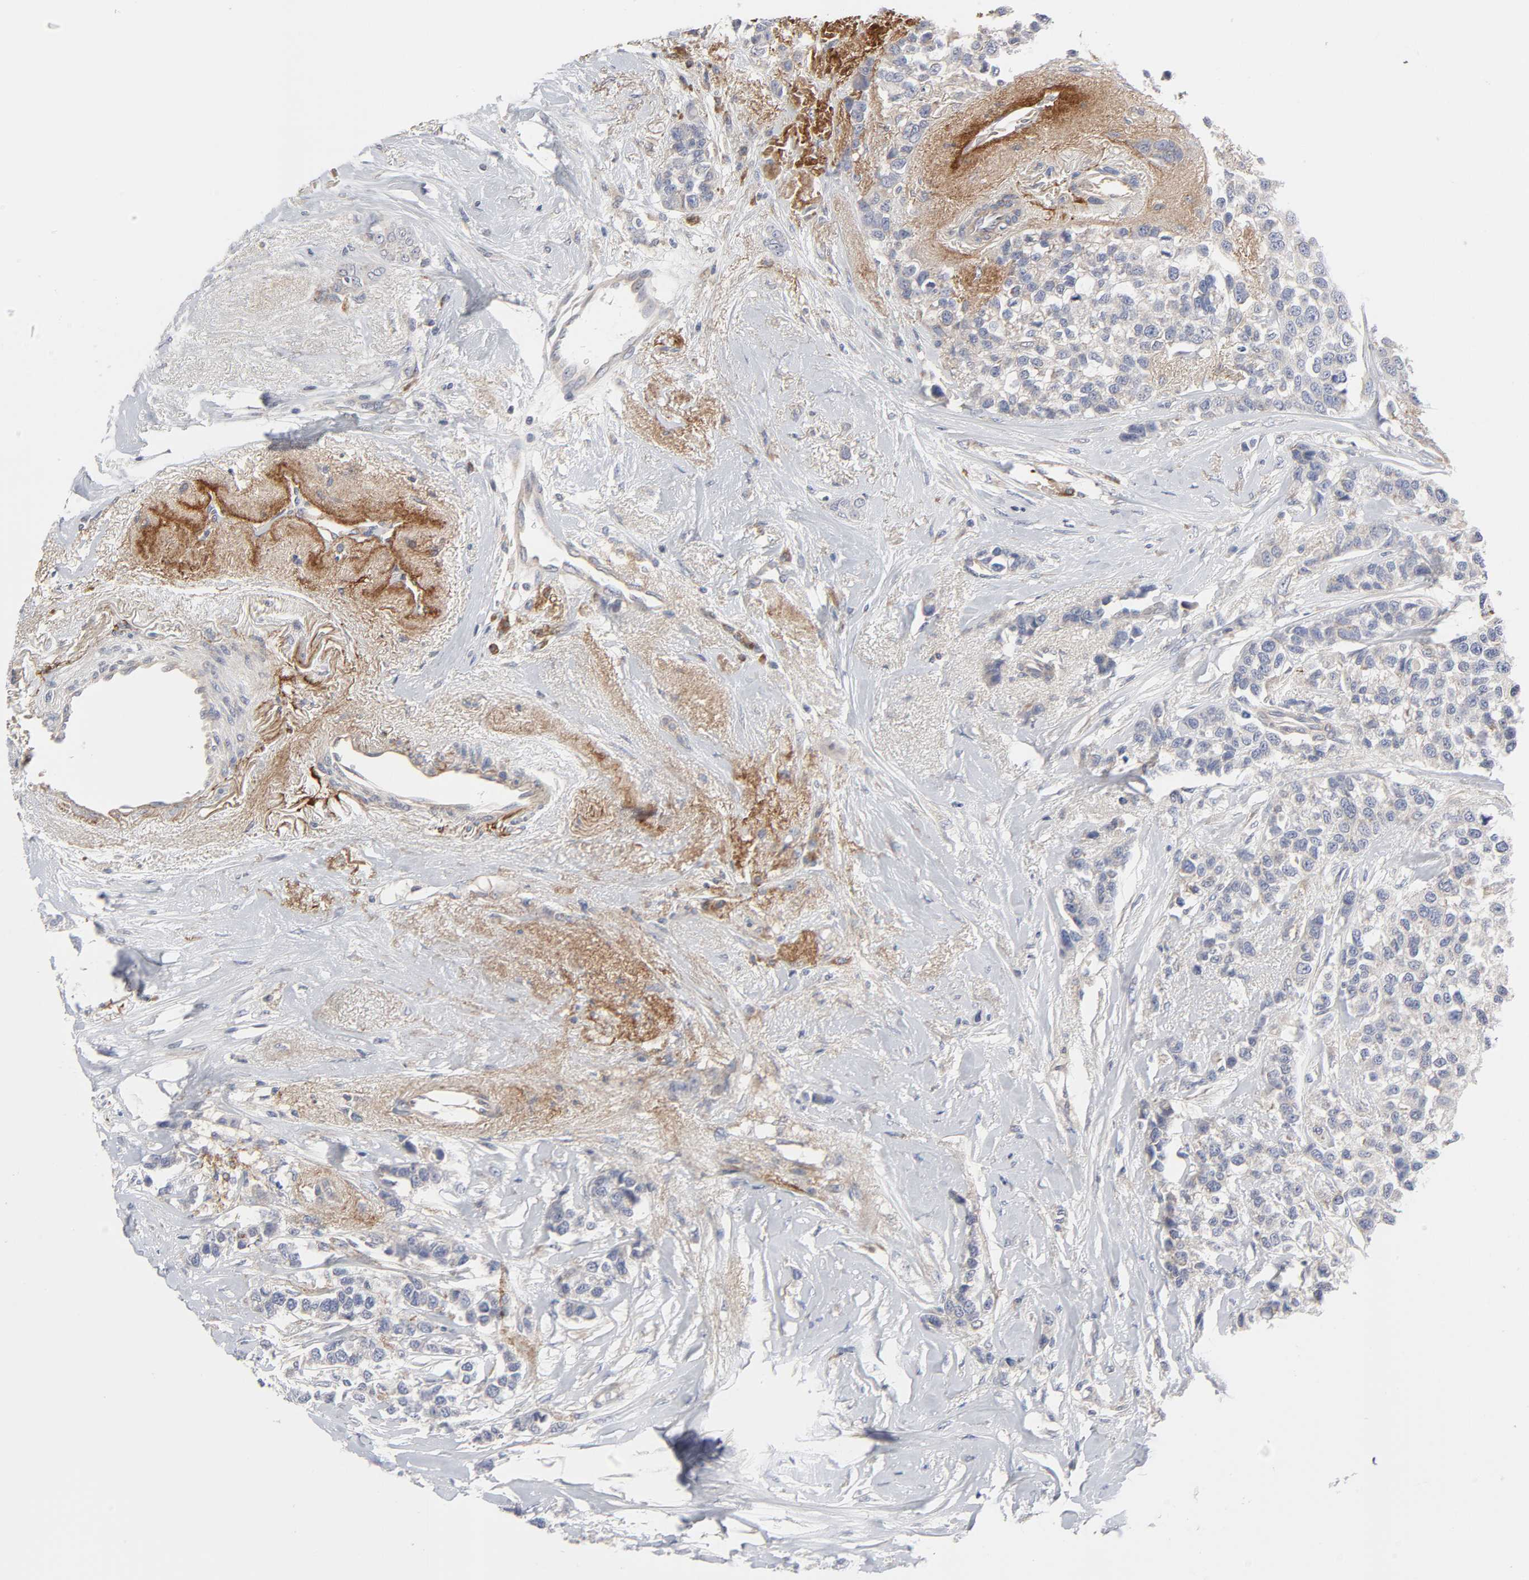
{"staining": {"intensity": "weak", "quantity": "25%-75%", "location": "cytoplasmic/membranous"}, "tissue": "breast cancer", "cell_type": "Tumor cells", "image_type": "cancer", "snomed": [{"axis": "morphology", "description": "Duct carcinoma"}, {"axis": "topography", "description": "Breast"}], "caption": "Tumor cells show low levels of weak cytoplasmic/membranous staining in about 25%-75% of cells in human invasive ductal carcinoma (breast). Immunohistochemistry stains the protein of interest in brown and the nuclei are stained blue.", "gene": "IL4R", "patient": {"sex": "female", "age": 51}}